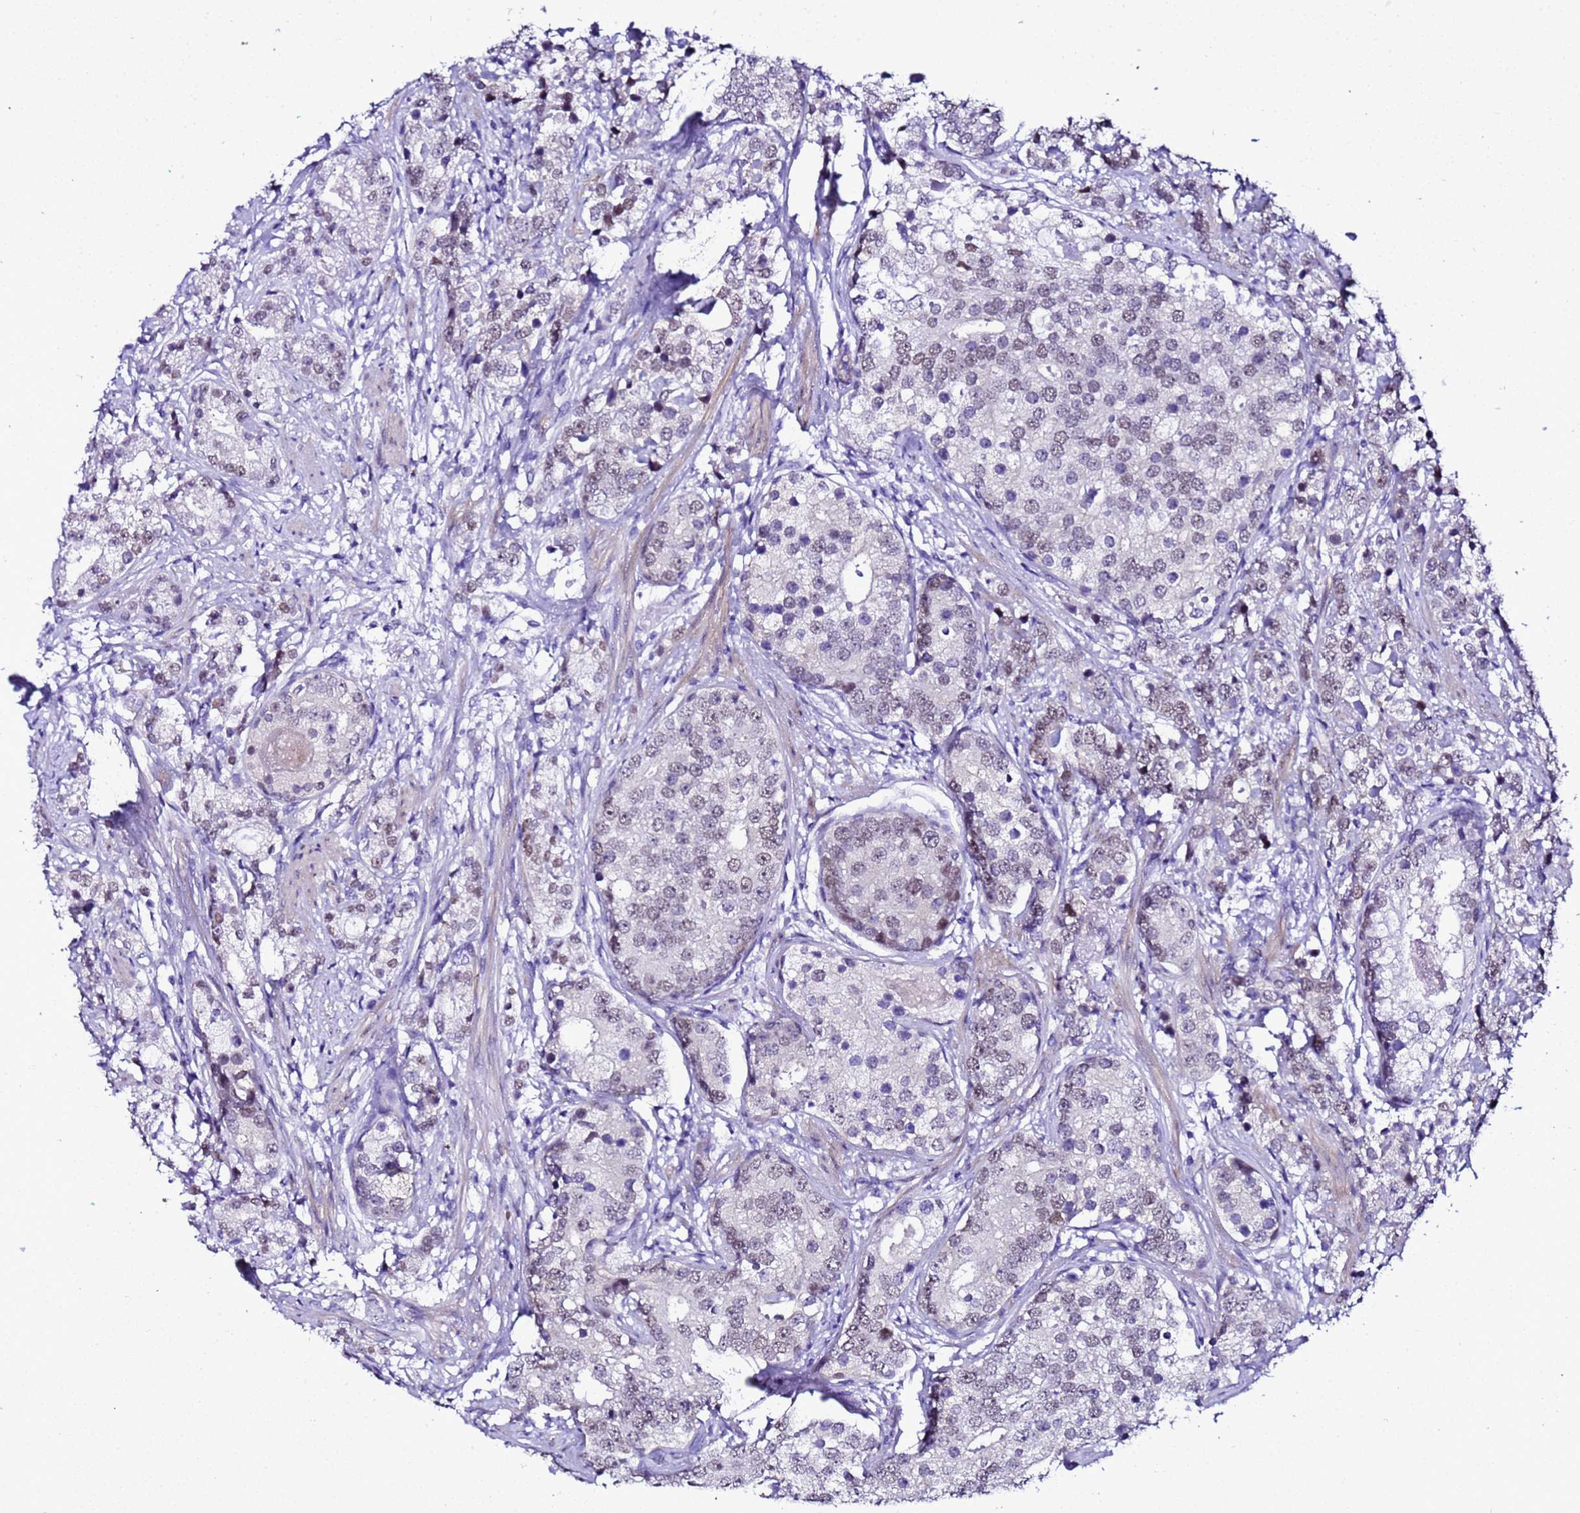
{"staining": {"intensity": "weak", "quantity": "<25%", "location": "nuclear"}, "tissue": "prostate cancer", "cell_type": "Tumor cells", "image_type": "cancer", "snomed": [{"axis": "morphology", "description": "Adenocarcinoma, High grade"}, {"axis": "topography", "description": "Prostate"}], "caption": "A micrograph of prostate cancer (adenocarcinoma (high-grade)) stained for a protein displays no brown staining in tumor cells.", "gene": "BCL7A", "patient": {"sex": "male", "age": 69}}